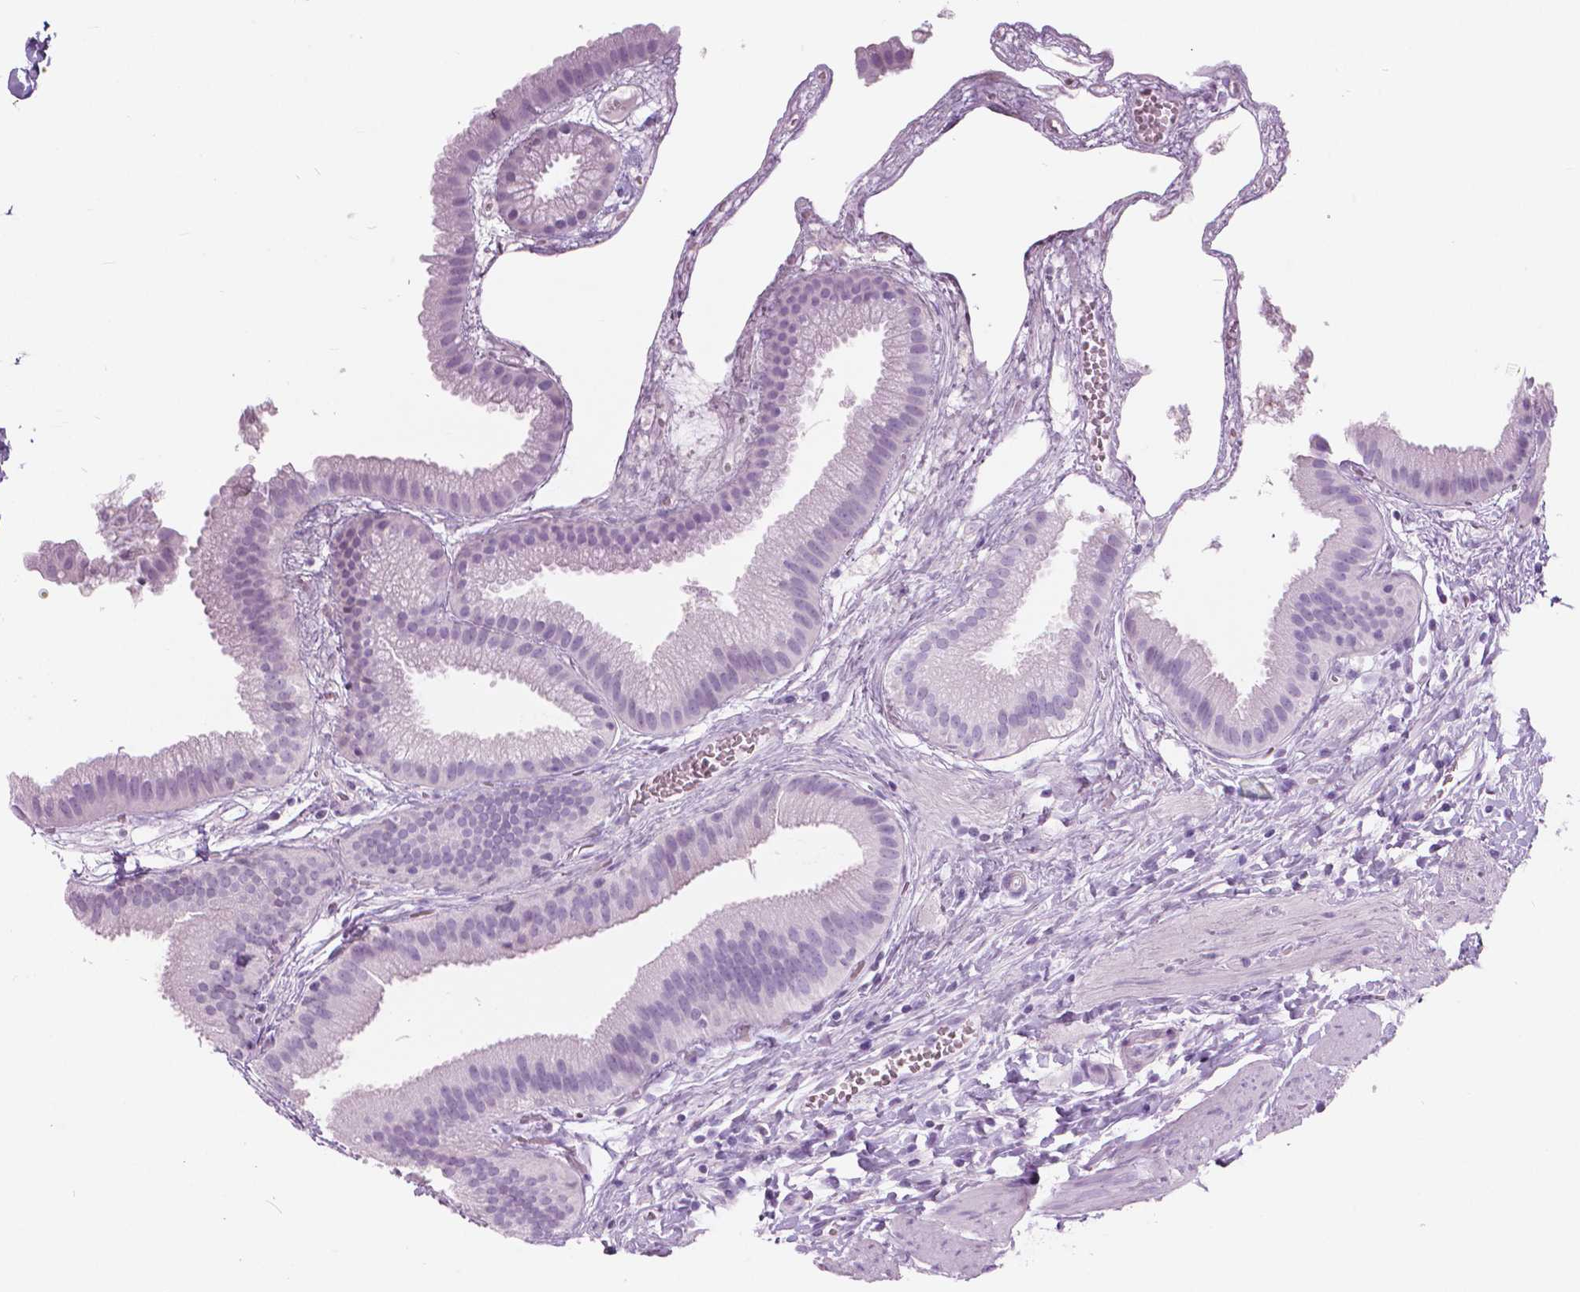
{"staining": {"intensity": "negative", "quantity": "none", "location": "none"}, "tissue": "gallbladder", "cell_type": "Glandular cells", "image_type": "normal", "snomed": [{"axis": "morphology", "description": "Normal tissue, NOS"}, {"axis": "topography", "description": "Gallbladder"}], "caption": "The photomicrograph displays no significant staining in glandular cells of gallbladder.", "gene": "SFTPD", "patient": {"sex": "female", "age": 63}}